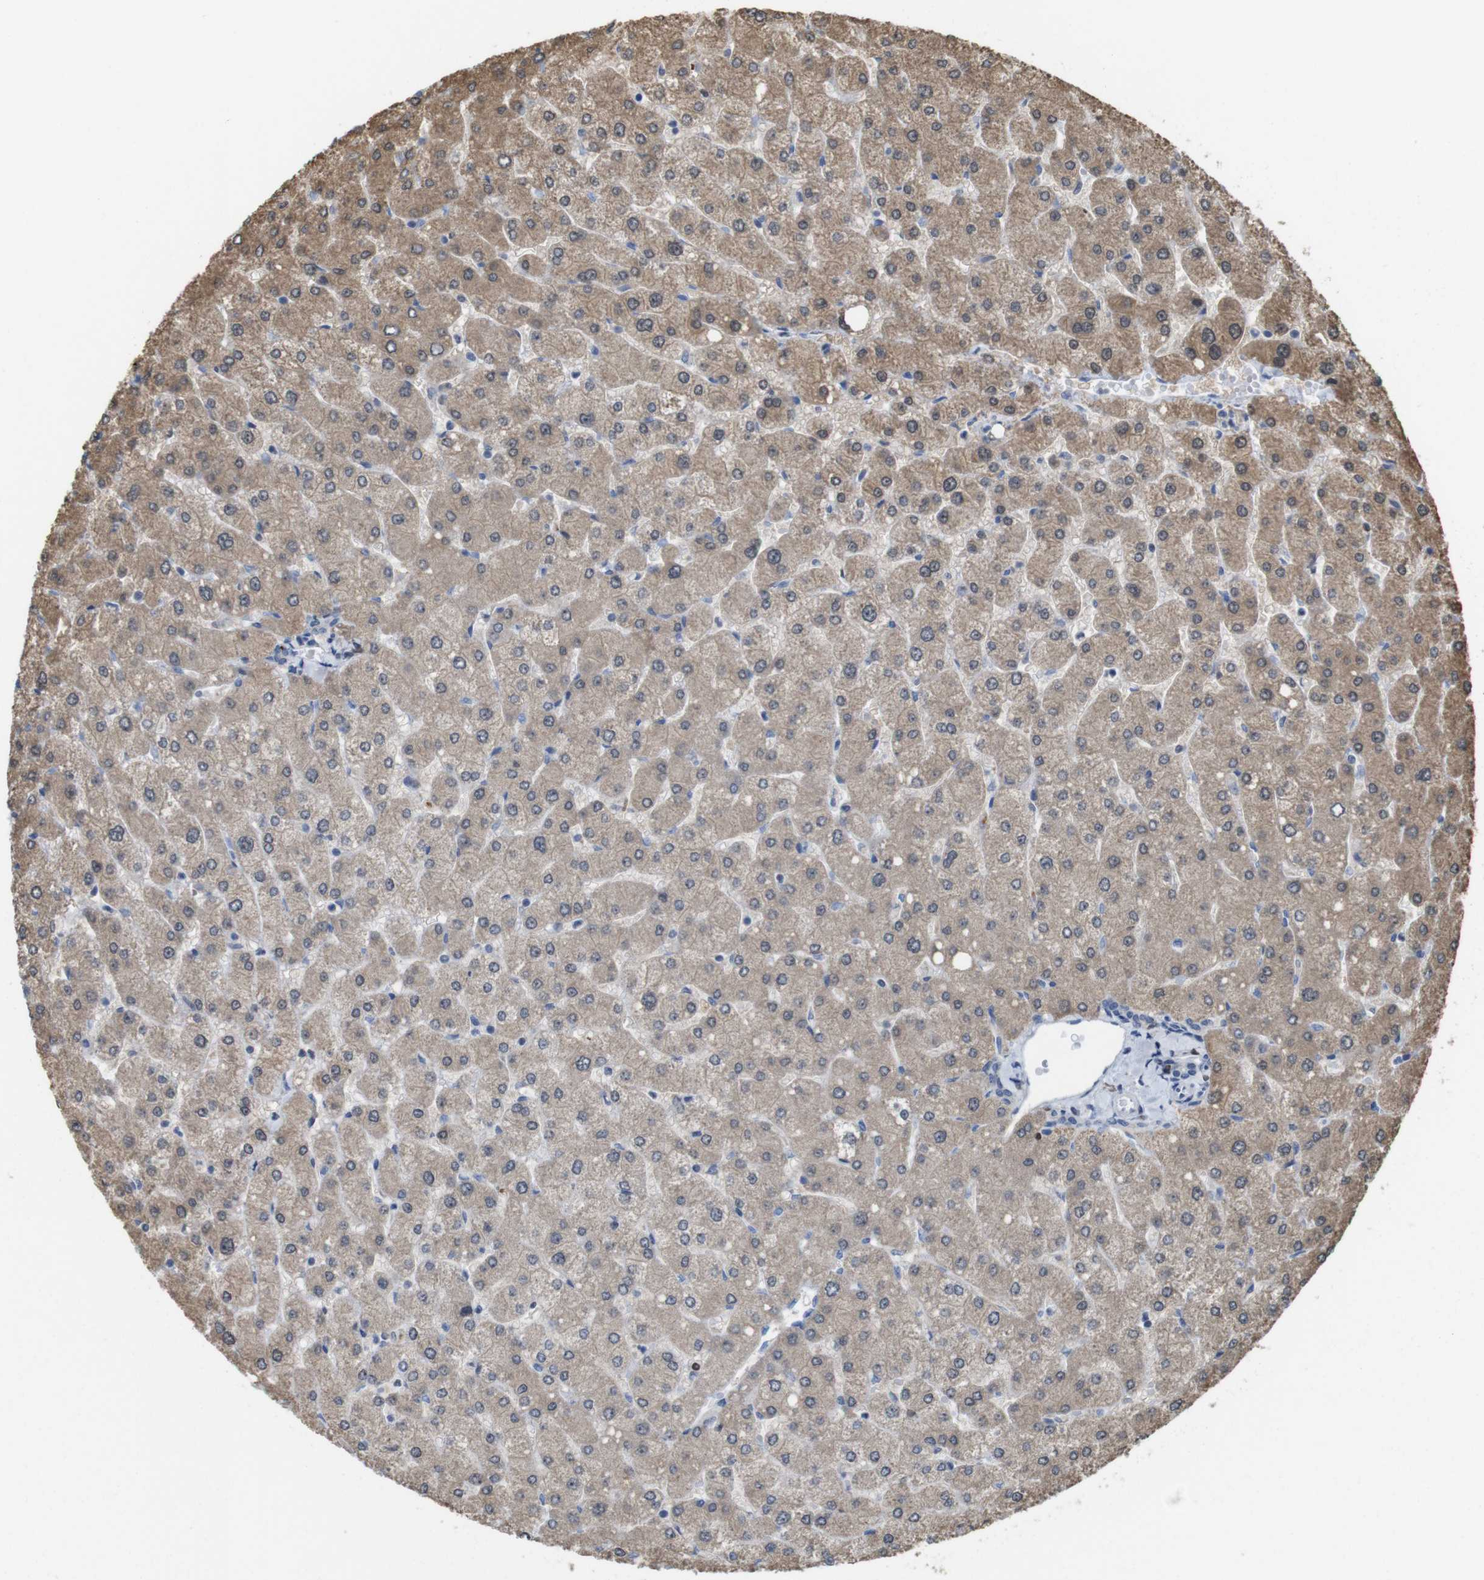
{"staining": {"intensity": "weak", "quantity": ">75%", "location": "cytoplasmic/membranous"}, "tissue": "liver", "cell_type": "Cholangiocytes", "image_type": "normal", "snomed": [{"axis": "morphology", "description": "Normal tissue, NOS"}, {"axis": "topography", "description": "Liver"}], "caption": "This photomicrograph reveals normal liver stained with immunohistochemistry to label a protein in brown. The cytoplasmic/membranous of cholangiocytes show weak positivity for the protein. Nuclei are counter-stained blue.", "gene": "PNMA8A", "patient": {"sex": "male", "age": 55}}